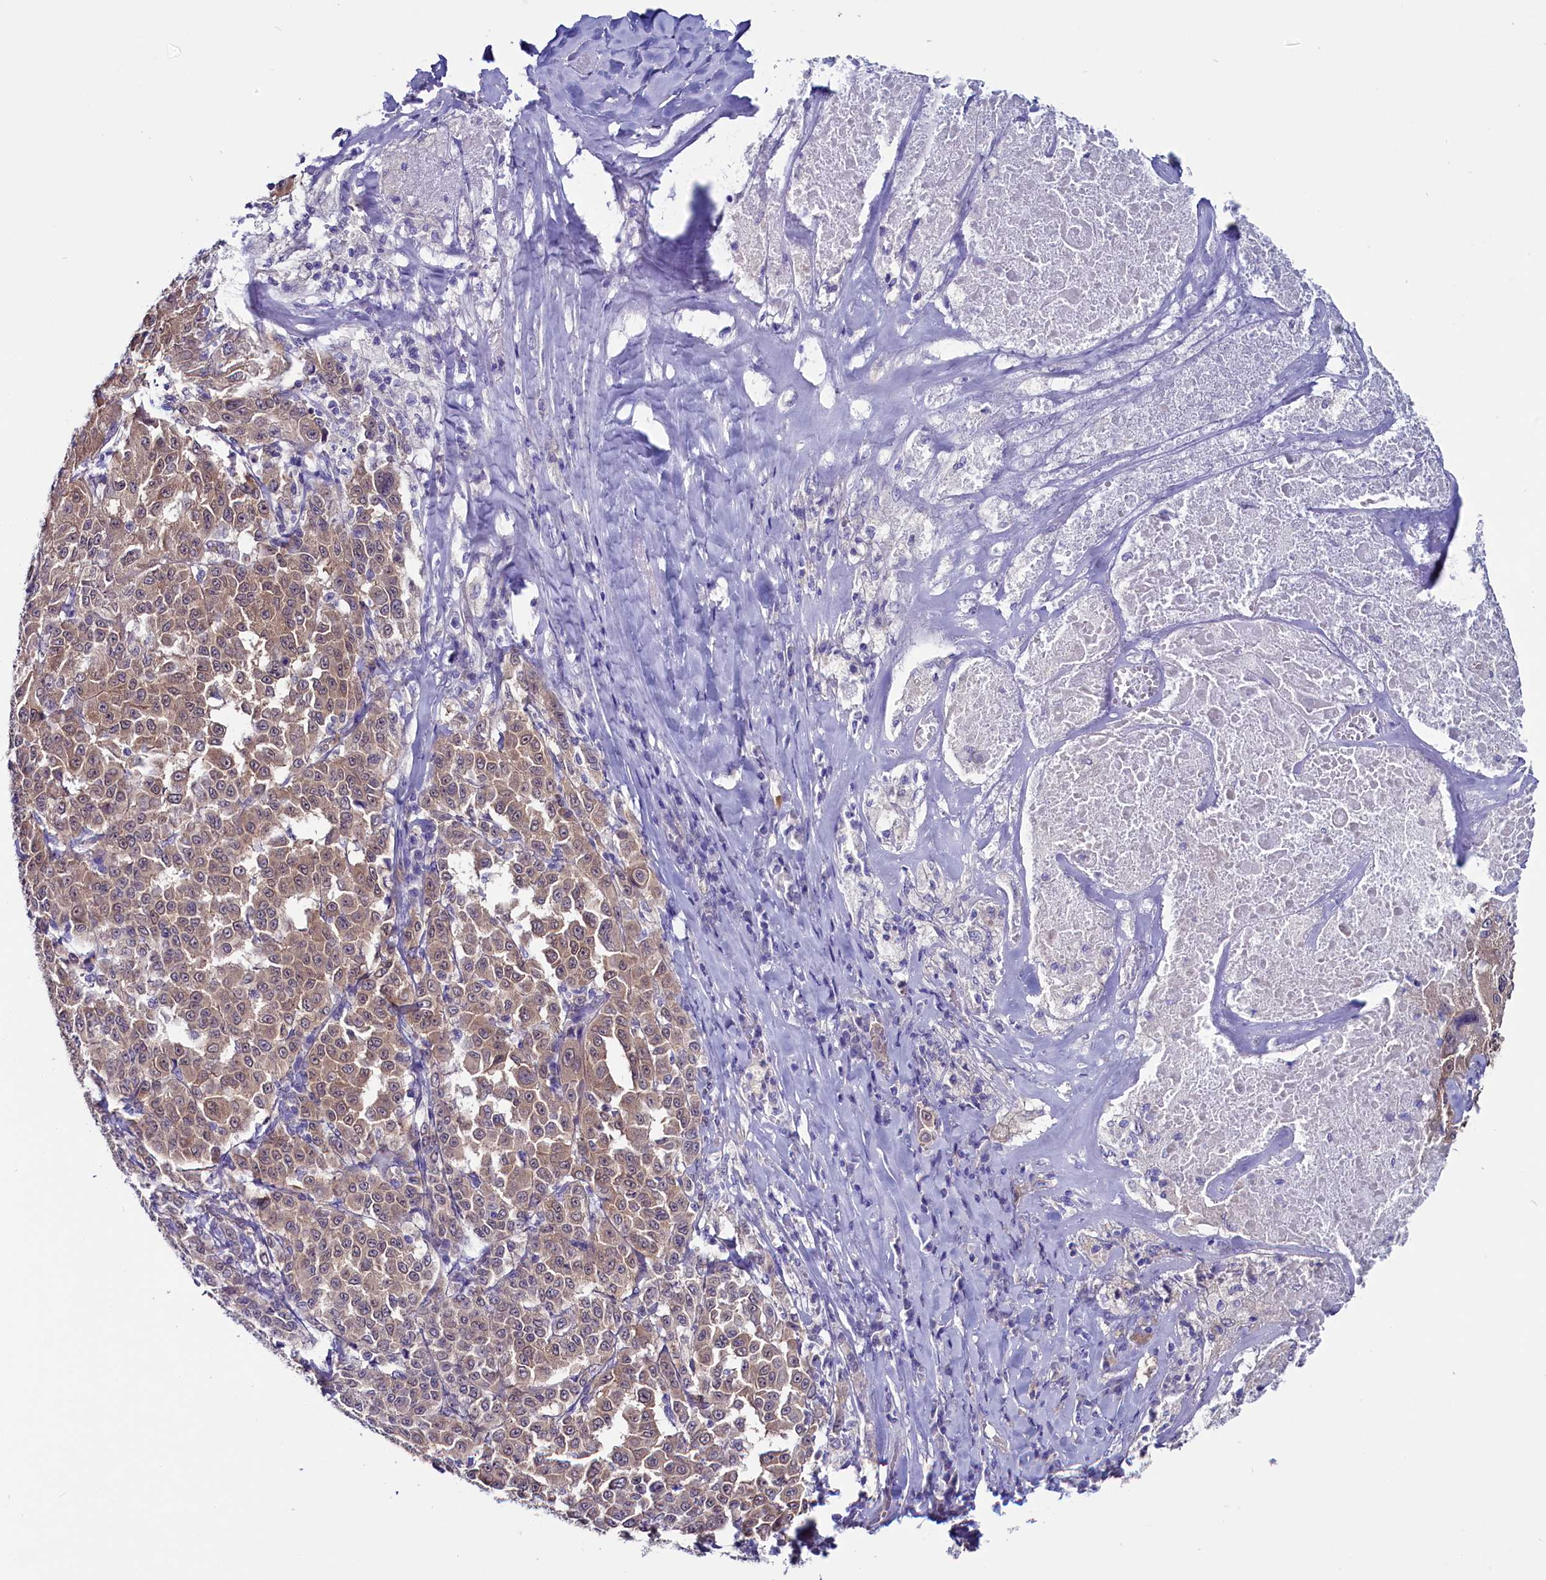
{"staining": {"intensity": "moderate", "quantity": ">75%", "location": "cytoplasmic/membranous"}, "tissue": "melanoma", "cell_type": "Tumor cells", "image_type": "cancer", "snomed": [{"axis": "morphology", "description": "Malignant melanoma, Metastatic site"}, {"axis": "topography", "description": "Lymph node"}], "caption": "Protein expression analysis of malignant melanoma (metastatic site) exhibits moderate cytoplasmic/membranous expression in approximately >75% of tumor cells.", "gene": "CIAPIN1", "patient": {"sex": "male", "age": 62}}